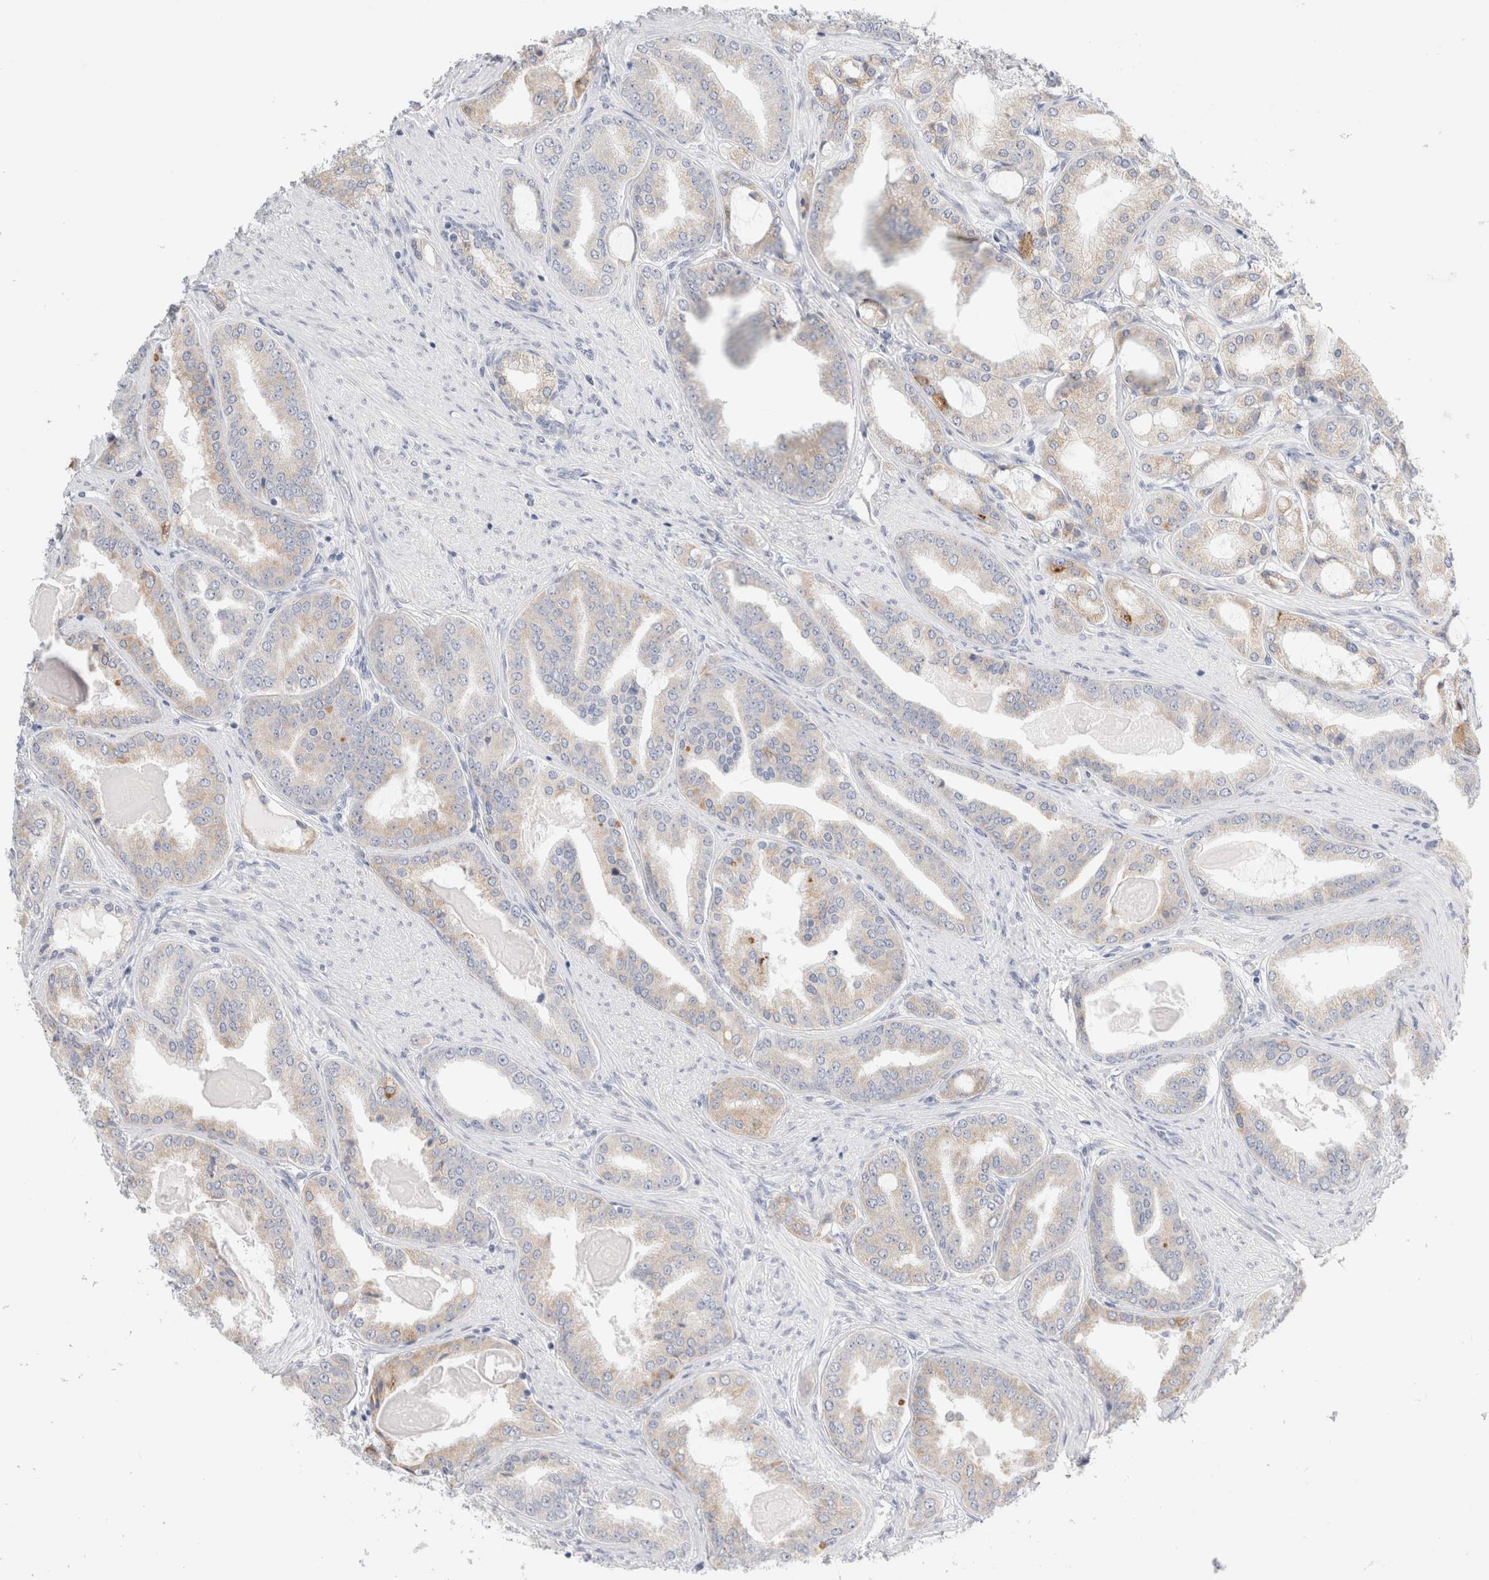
{"staining": {"intensity": "weak", "quantity": "<25%", "location": "cytoplasmic/membranous"}, "tissue": "prostate cancer", "cell_type": "Tumor cells", "image_type": "cancer", "snomed": [{"axis": "morphology", "description": "Adenocarcinoma, High grade"}, {"axis": "topography", "description": "Prostate"}], "caption": "The IHC photomicrograph has no significant staining in tumor cells of prostate adenocarcinoma (high-grade) tissue. (Stains: DAB (3,3'-diaminobenzidine) immunohistochemistry (IHC) with hematoxylin counter stain, Microscopy: brightfield microscopy at high magnification).", "gene": "CSK", "patient": {"sex": "male", "age": 60}}